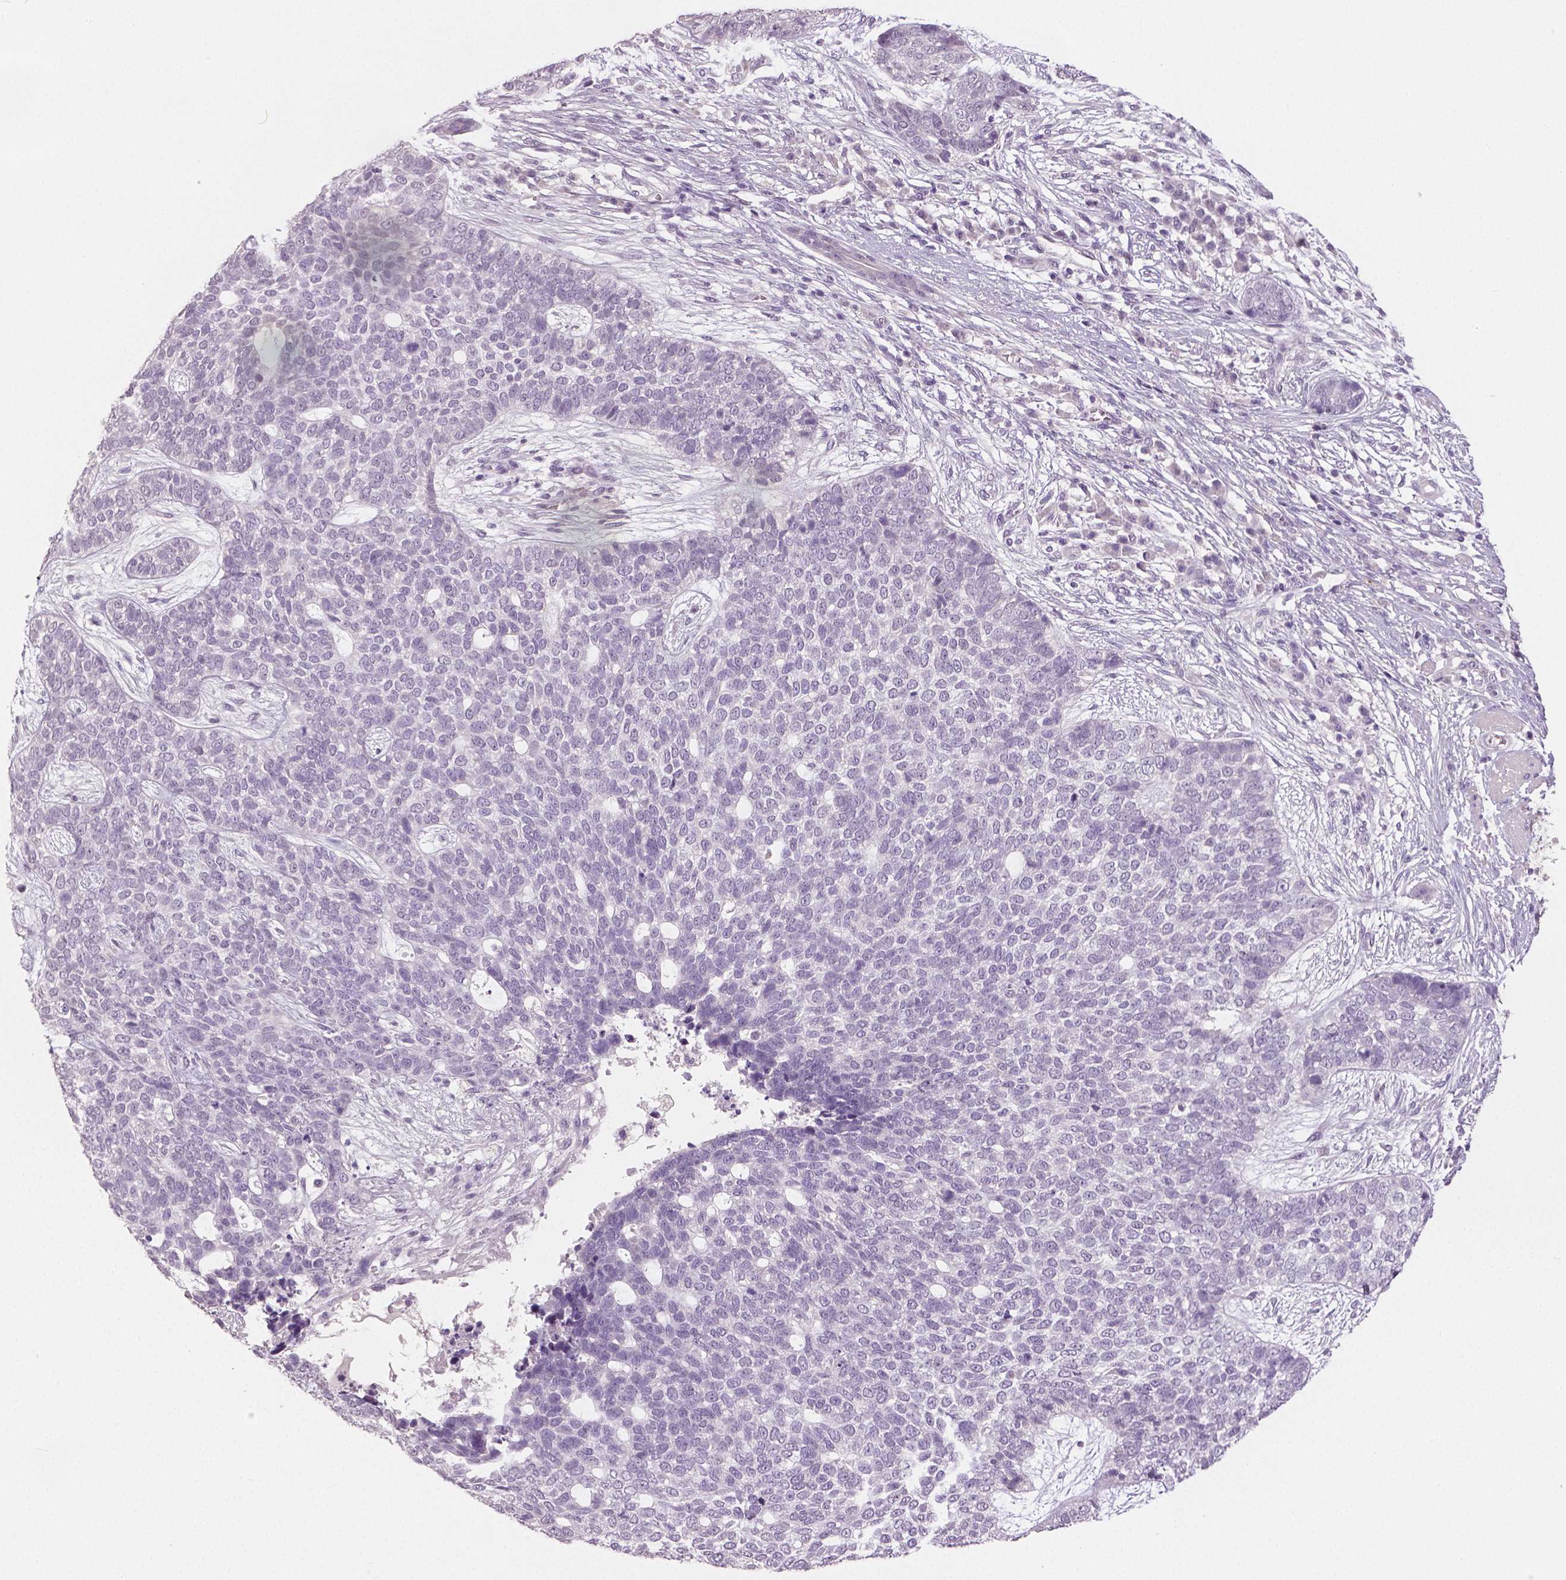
{"staining": {"intensity": "negative", "quantity": "none", "location": "none"}, "tissue": "skin cancer", "cell_type": "Tumor cells", "image_type": "cancer", "snomed": [{"axis": "morphology", "description": "Basal cell carcinoma"}, {"axis": "topography", "description": "Skin"}], "caption": "The histopathology image shows no staining of tumor cells in basal cell carcinoma (skin). (Brightfield microscopy of DAB (3,3'-diaminobenzidine) immunohistochemistry at high magnification).", "gene": "NECAB1", "patient": {"sex": "female", "age": 69}}